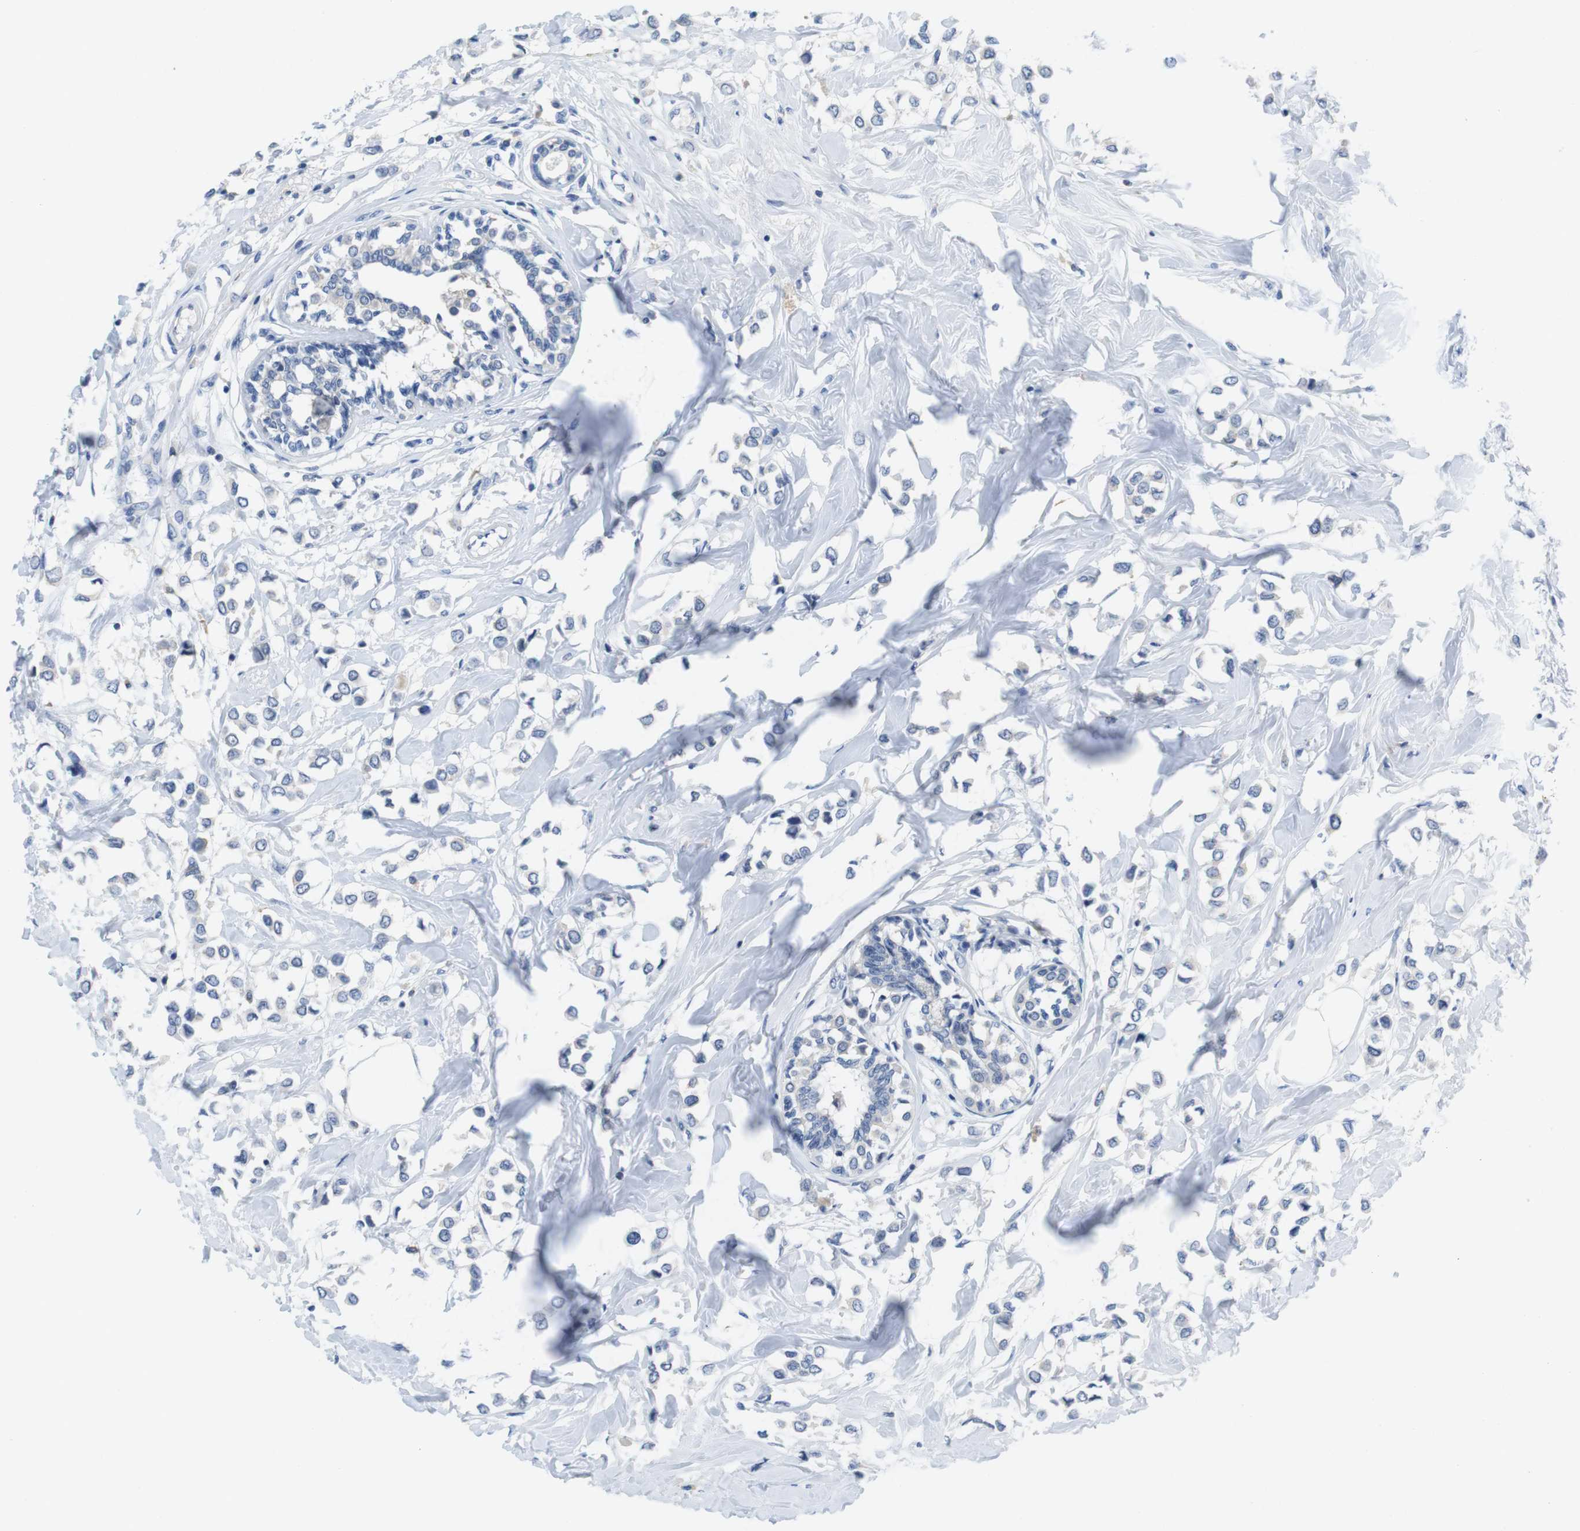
{"staining": {"intensity": "negative", "quantity": "none", "location": "none"}, "tissue": "breast cancer", "cell_type": "Tumor cells", "image_type": "cancer", "snomed": [{"axis": "morphology", "description": "Lobular carcinoma"}, {"axis": "topography", "description": "Breast"}], "caption": "A high-resolution histopathology image shows immunohistochemistry staining of breast cancer (lobular carcinoma), which exhibits no significant staining in tumor cells.", "gene": "CNGA2", "patient": {"sex": "female", "age": 51}}